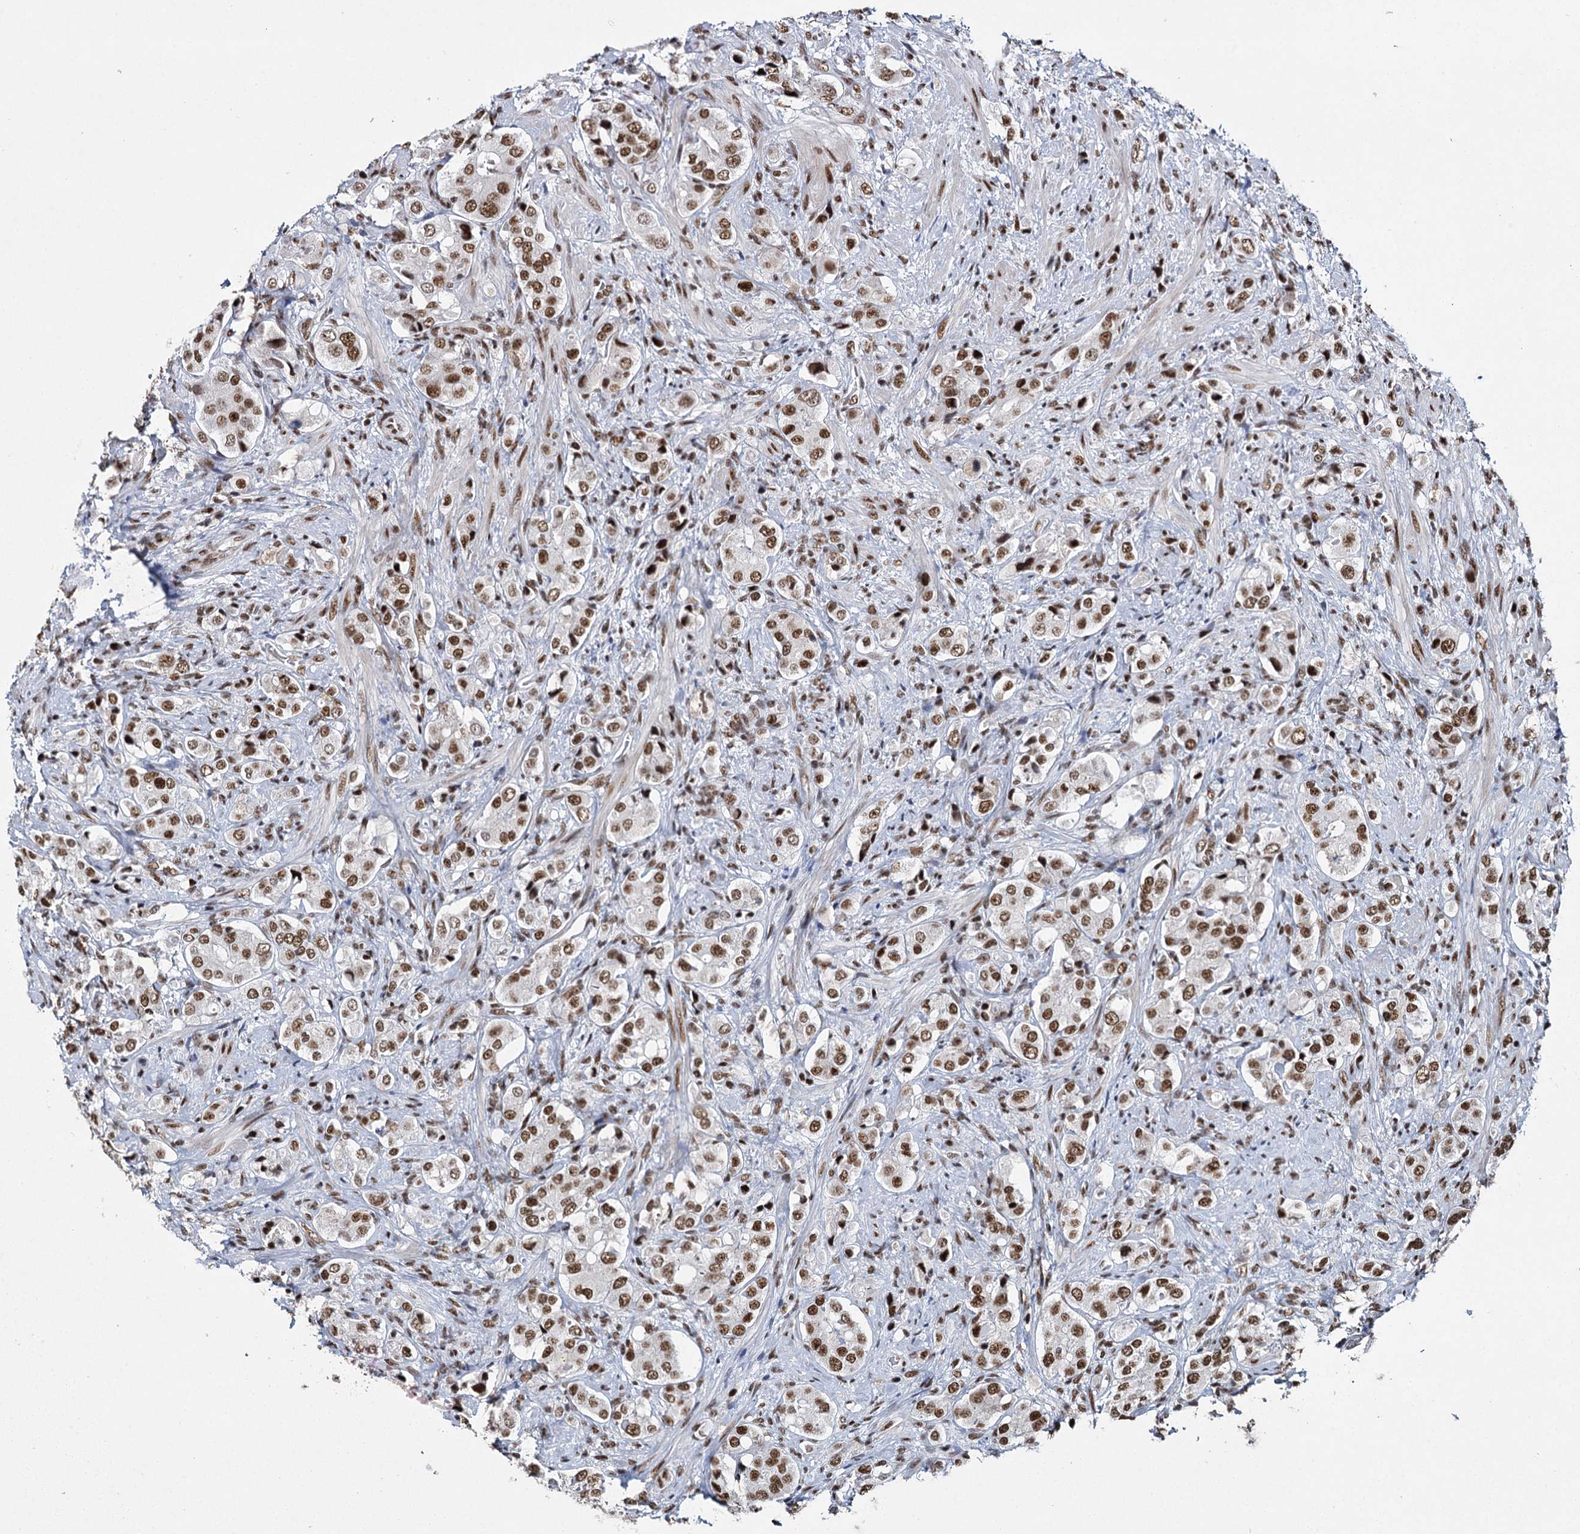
{"staining": {"intensity": "moderate", "quantity": ">75%", "location": "nuclear"}, "tissue": "prostate cancer", "cell_type": "Tumor cells", "image_type": "cancer", "snomed": [{"axis": "morphology", "description": "Adenocarcinoma, High grade"}, {"axis": "topography", "description": "Prostate"}], "caption": "Prostate adenocarcinoma (high-grade) stained with a protein marker displays moderate staining in tumor cells.", "gene": "SCAF8", "patient": {"sex": "male", "age": 65}}